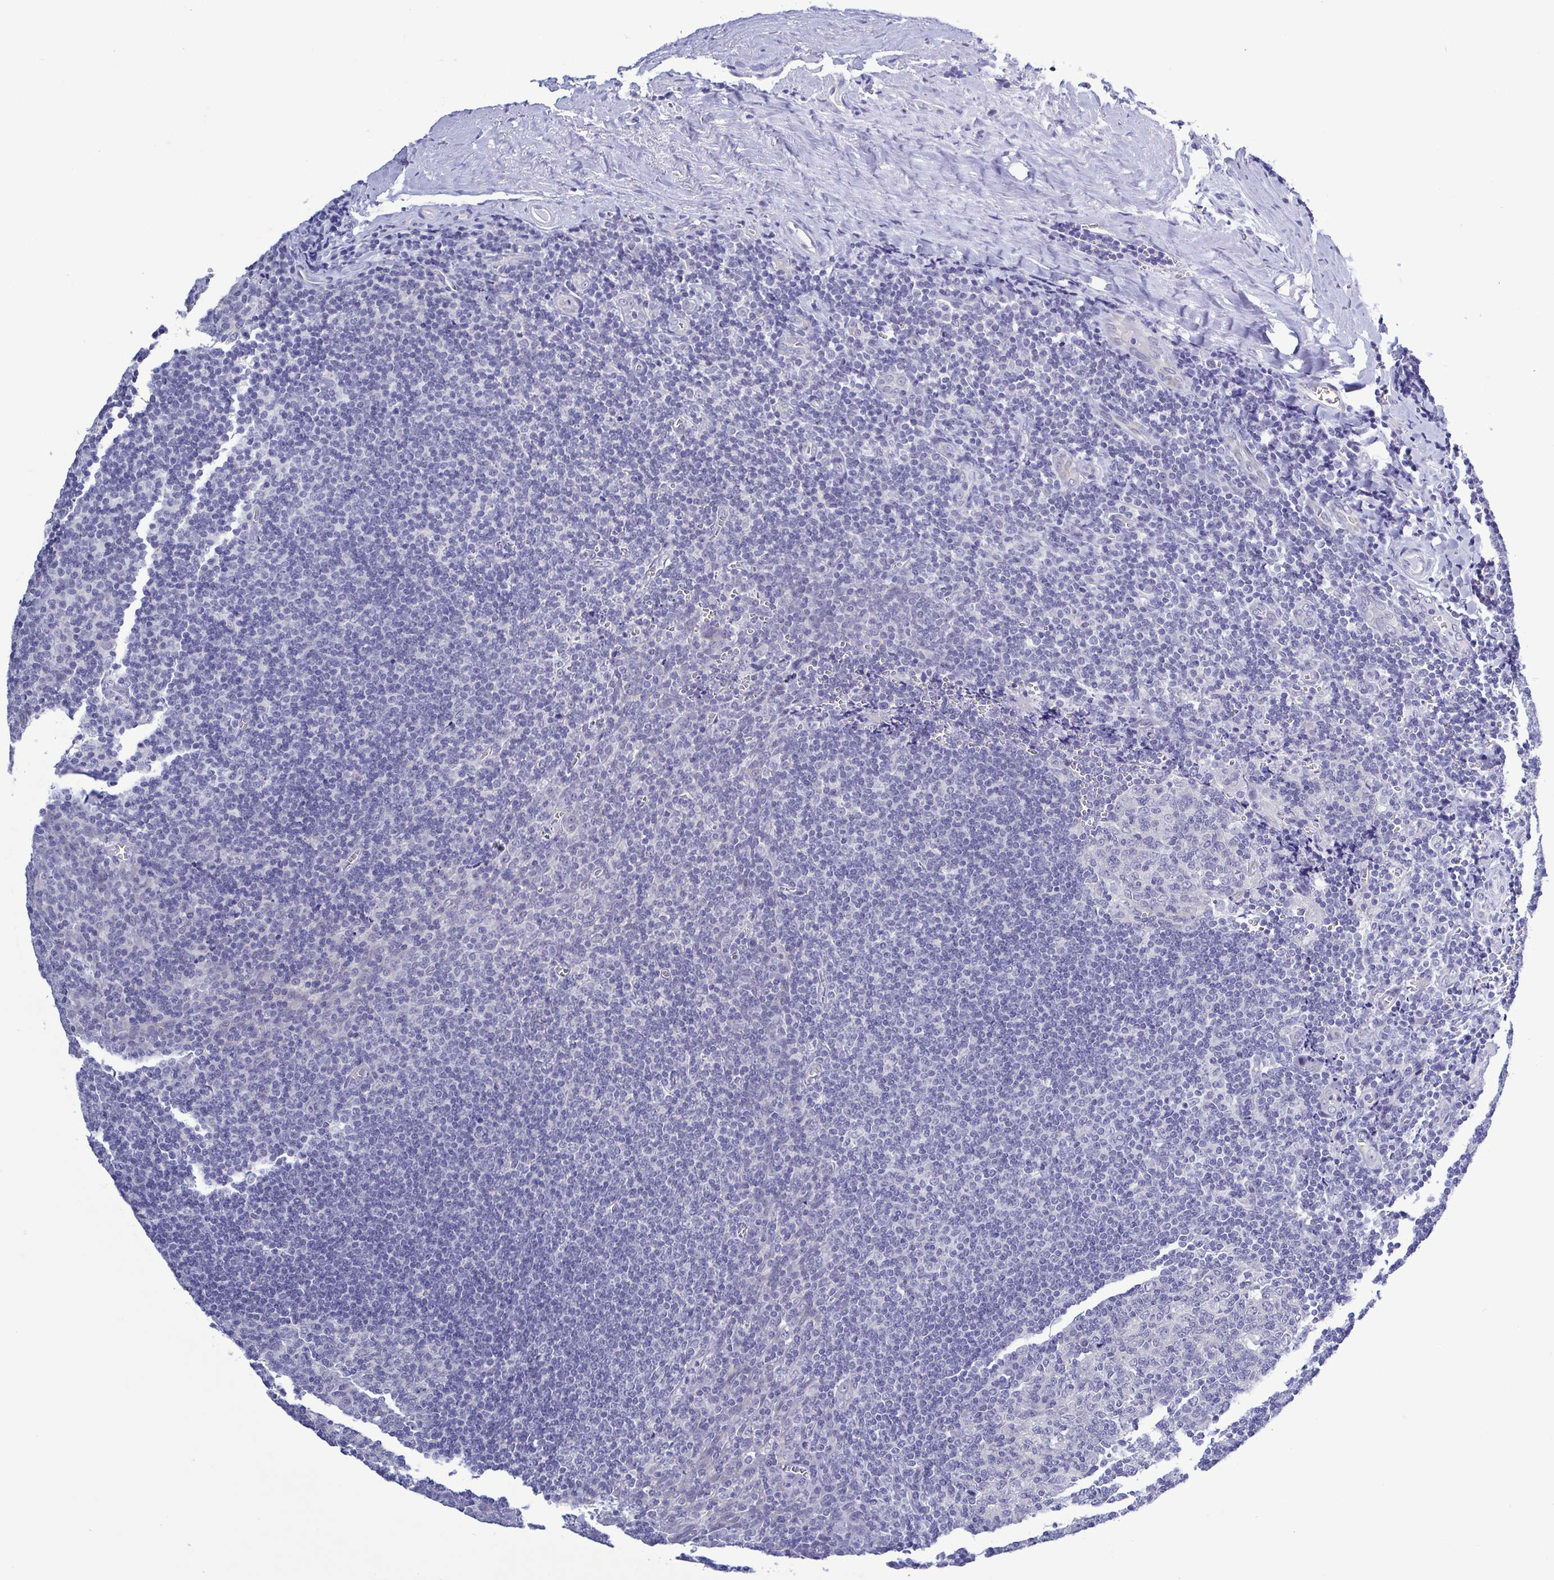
{"staining": {"intensity": "negative", "quantity": "none", "location": "none"}, "tissue": "tonsil", "cell_type": "Germinal center cells", "image_type": "normal", "snomed": [{"axis": "morphology", "description": "Normal tissue, NOS"}, {"axis": "morphology", "description": "Inflammation, NOS"}, {"axis": "topography", "description": "Tonsil"}], "caption": "High power microscopy photomicrograph of an IHC photomicrograph of benign tonsil, revealing no significant positivity in germinal center cells. The staining was performed using DAB to visualize the protein expression in brown, while the nuclei were stained in blue with hematoxylin (Magnification: 20x).", "gene": "TEX12", "patient": {"sex": "female", "age": 31}}